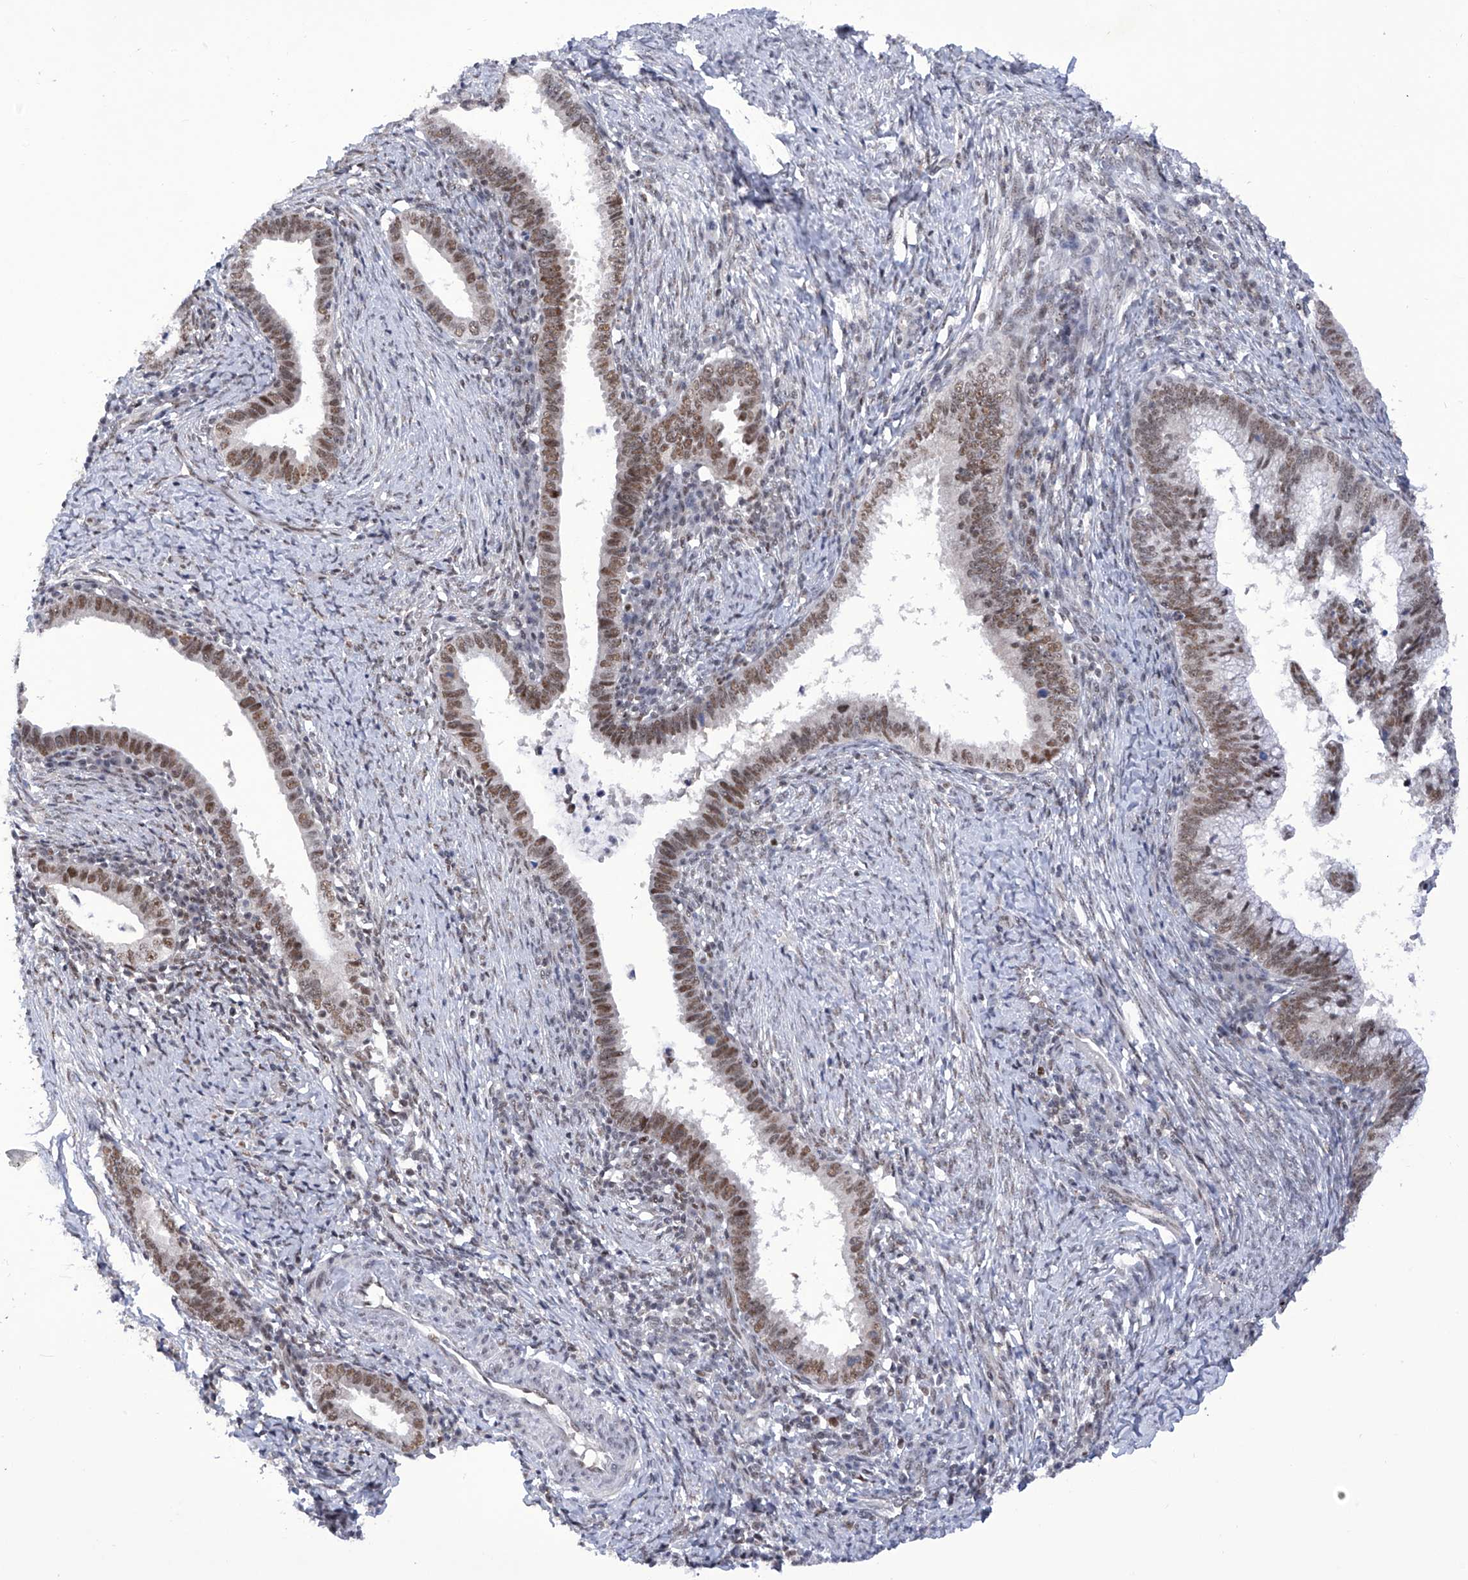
{"staining": {"intensity": "moderate", "quantity": ">75%", "location": "nuclear"}, "tissue": "cervical cancer", "cell_type": "Tumor cells", "image_type": "cancer", "snomed": [{"axis": "morphology", "description": "Adenocarcinoma, NOS"}, {"axis": "topography", "description": "Cervix"}], "caption": "Immunohistochemical staining of cervical adenocarcinoma displays medium levels of moderate nuclear protein expression in approximately >75% of tumor cells.", "gene": "RAD54L", "patient": {"sex": "female", "age": 36}}